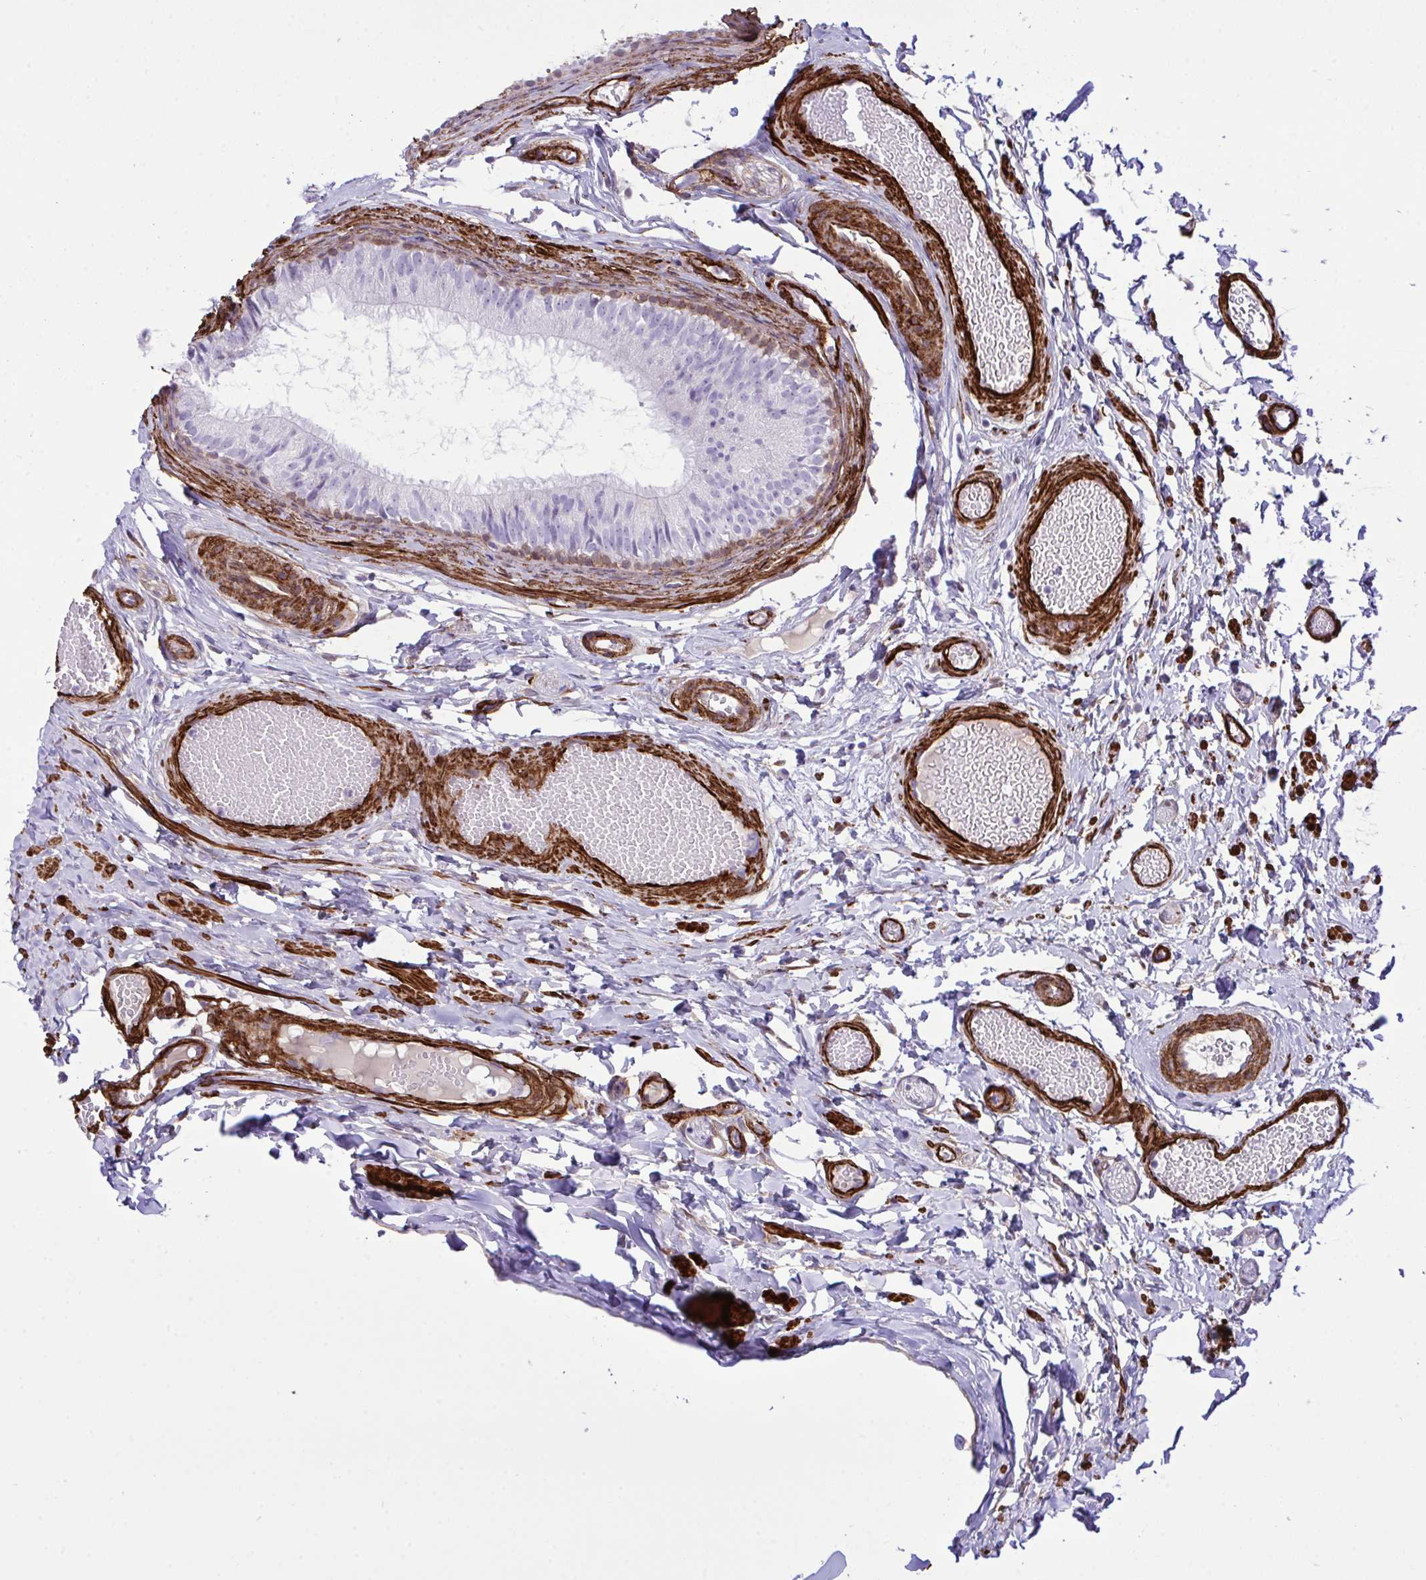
{"staining": {"intensity": "negative", "quantity": "none", "location": "none"}, "tissue": "epididymis", "cell_type": "Glandular cells", "image_type": "normal", "snomed": [{"axis": "morphology", "description": "Normal tissue, NOS"}, {"axis": "morphology", "description": "Seminoma, NOS"}, {"axis": "topography", "description": "Testis"}, {"axis": "topography", "description": "Epididymis"}], "caption": "The image displays no significant staining in glandular cells of epididymis.", "gene": "SYNPO2L", "patient": {"sex": "male", "age": 34}}